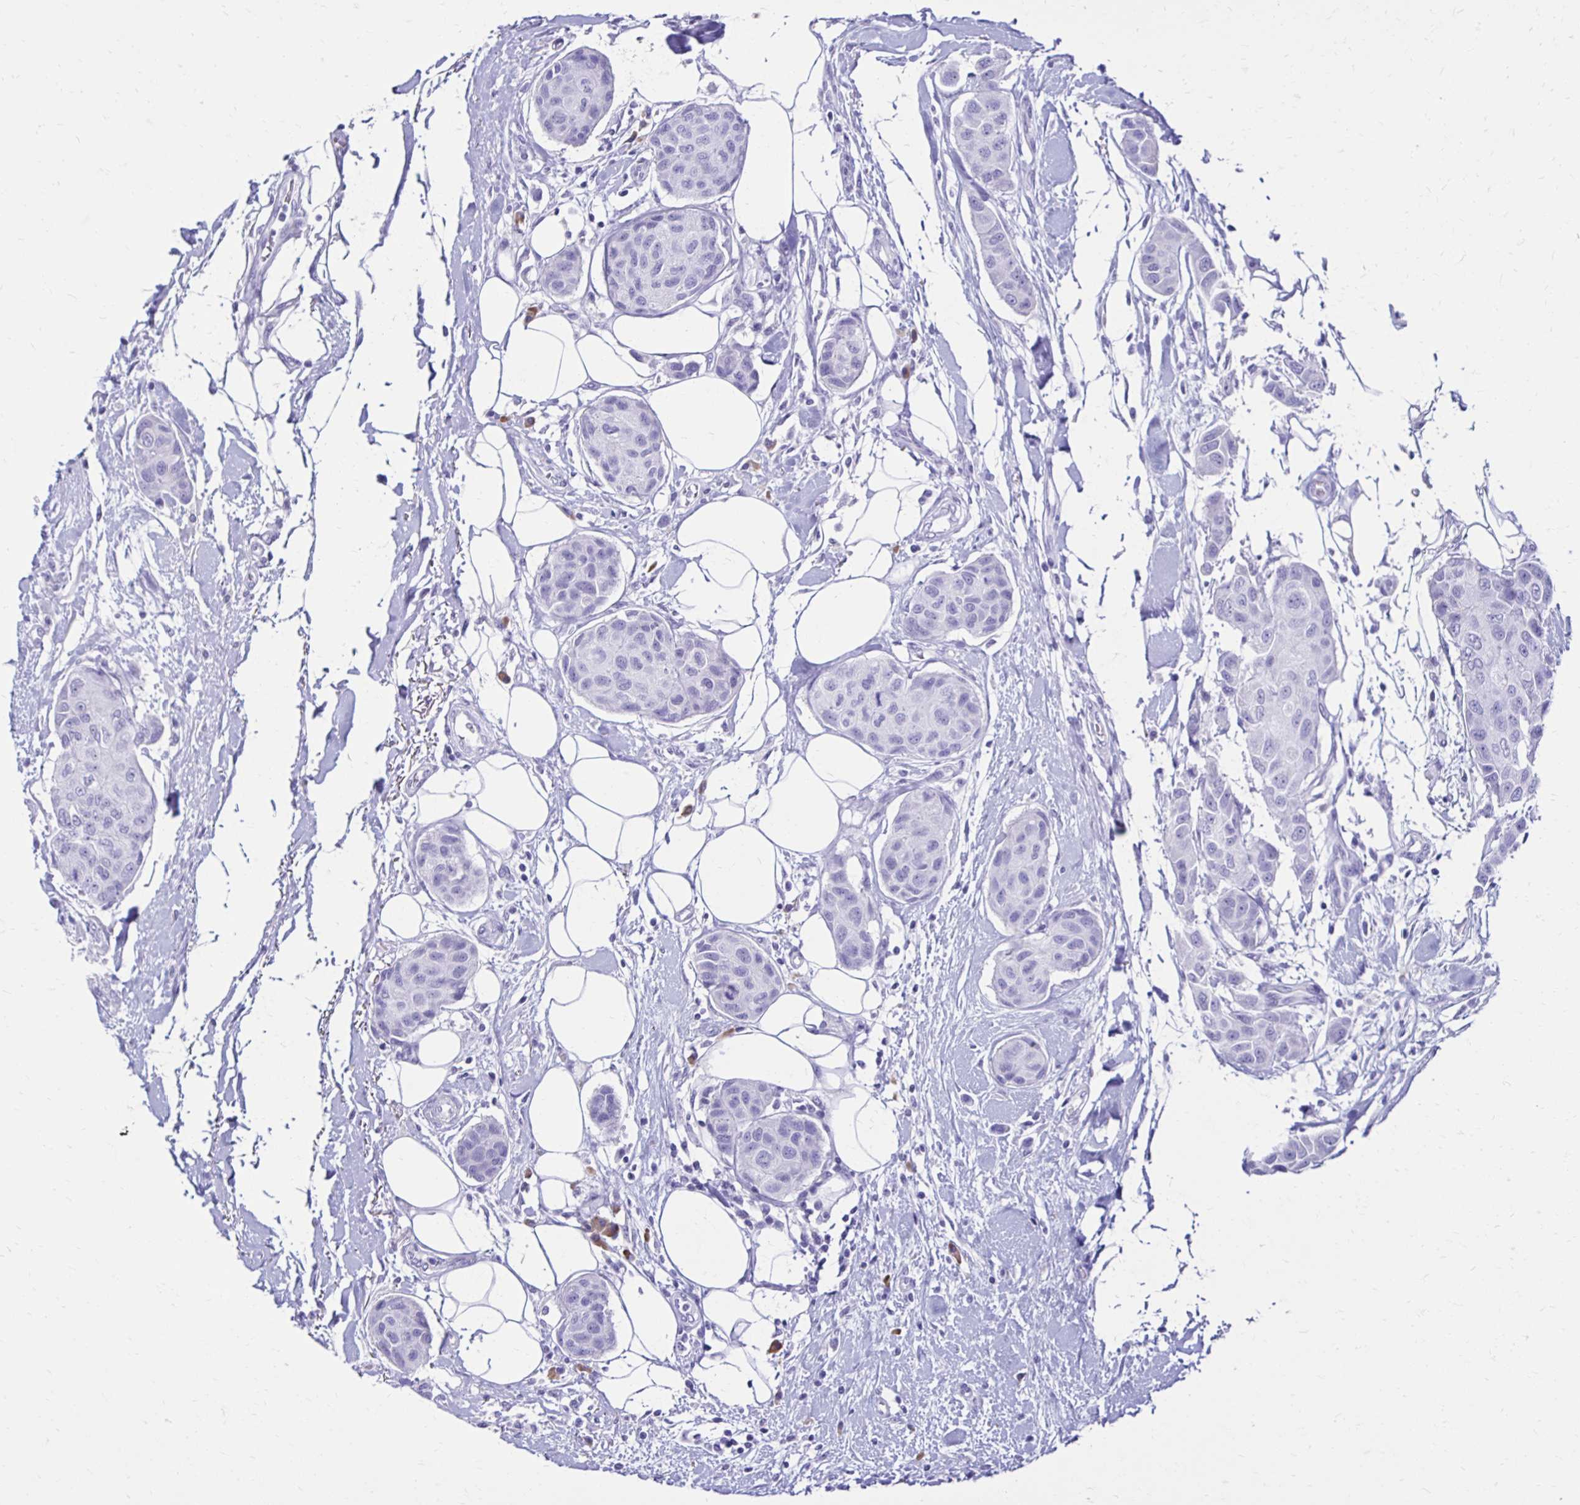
{"staining": {"intensity": "negative", "quantity": "none", "location": "none"}, "tissue": "breast cancer", "cell_type": "Tumor cells", "image_type": "cancer", "snomed": [{"axis": "morphology", "description": "Duct carcinoma"}, {"axis": "topography", "description": "Breast"}, {"axis": "topography", "description": "Lymph node"}], "caption": "Immunohistochemistry histopathology image of neoplastic tissue: breast cancer (infiltrating ductal carcinoma) stained with DAB (3,3'-diaminobenzidine) reveals no significant protein positivity in tumor cells.", "gene": "CST5", "patient": {"sex": "female", "age": 80}}